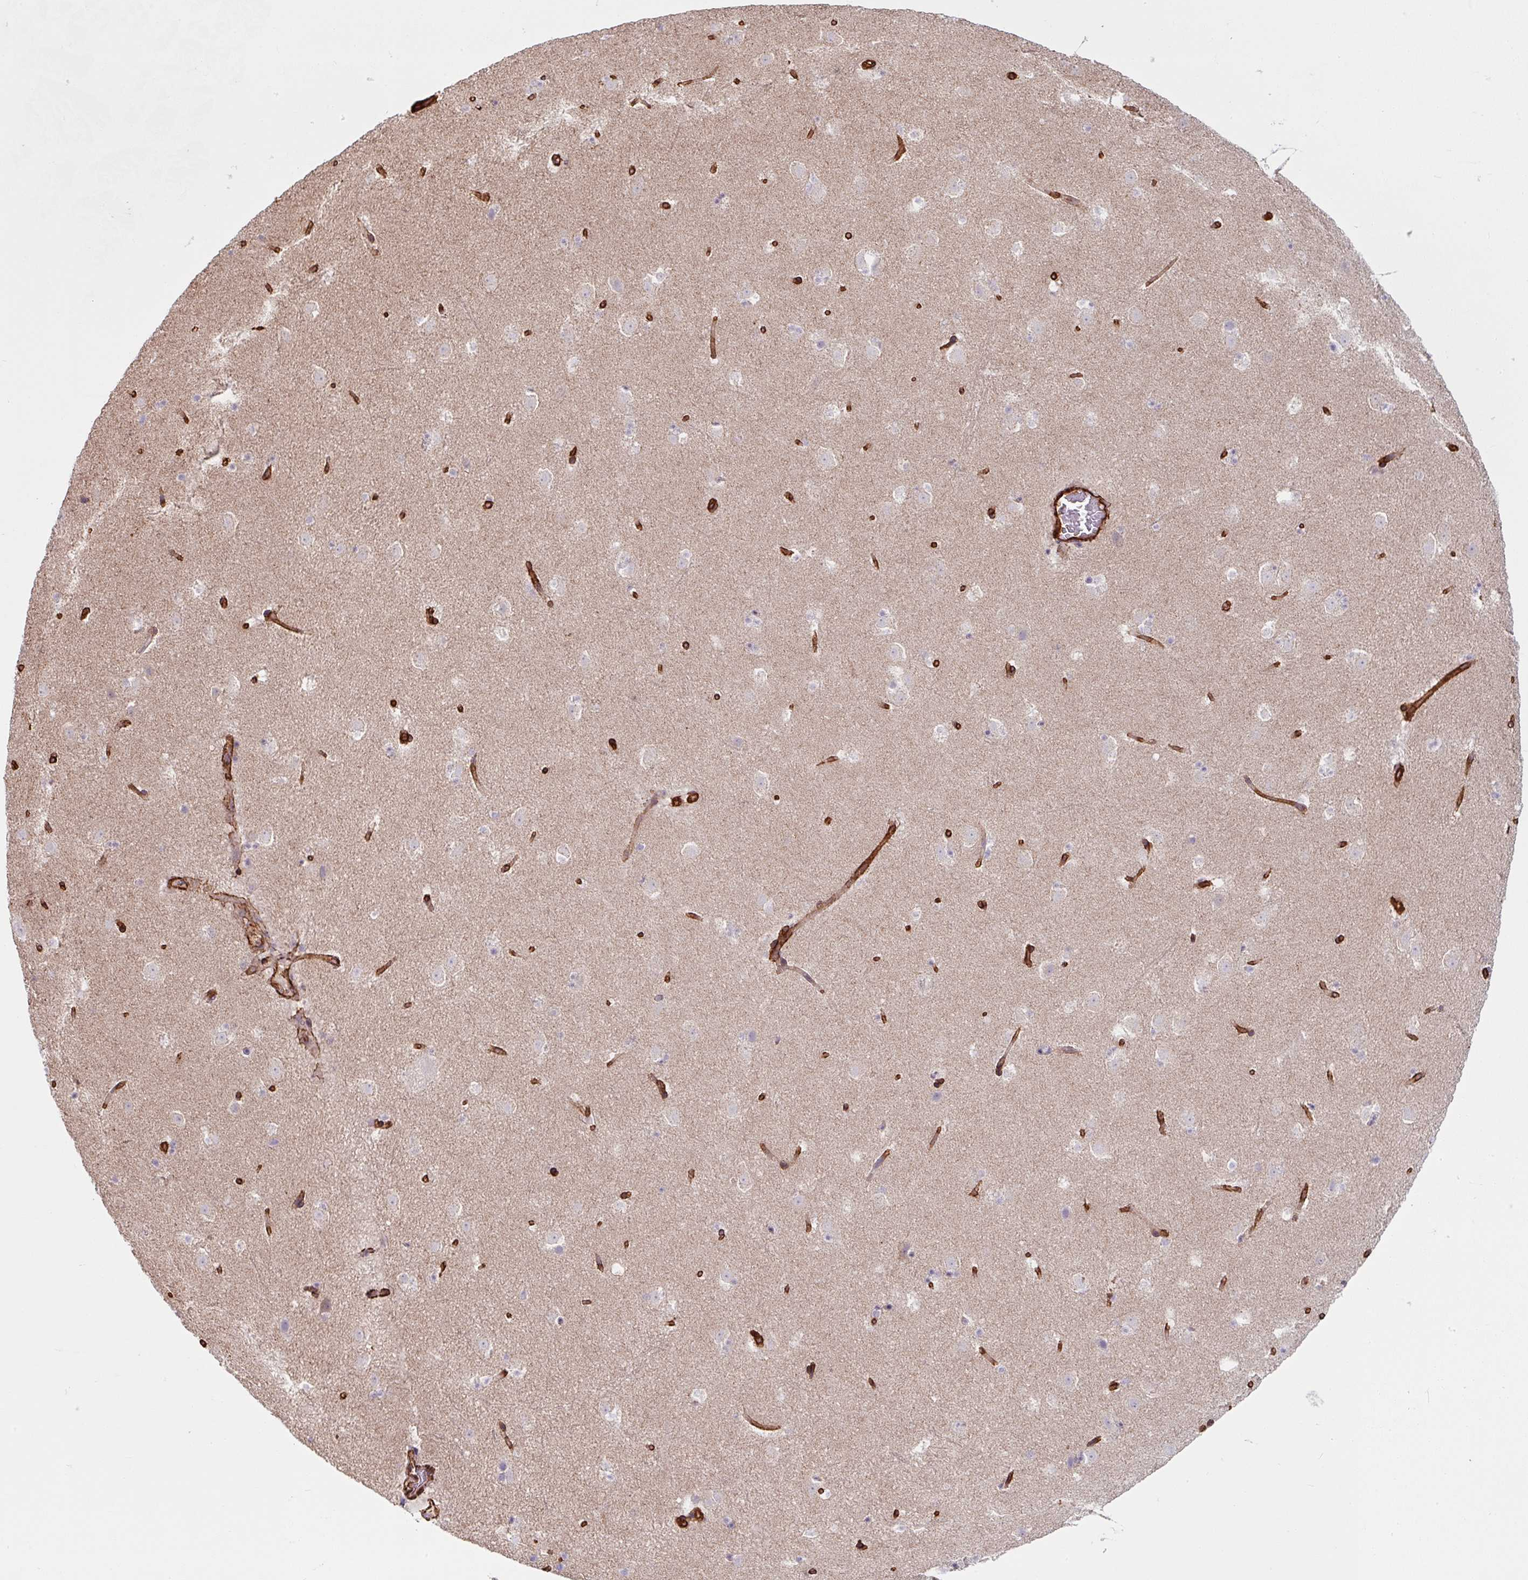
{"staining": {"intensity": "negative", "quantity": "none", "location": "none"}, "tissue": "caudate", "cell_type": "Glial cells", "image_type": "normal", "snomed": [{"axis": "morphology", "description": "Normal tissue, NOS"}, {"axis": "topography", "description": "Lateral ventricle wall"}], "caption": "High power microscopy image of an immunohistochemistry micrograph of normal caudate, revealing no significant expression in glial cells.", "gene": "ANKUB1", "patient": {"sex": "male", "age": 37}}